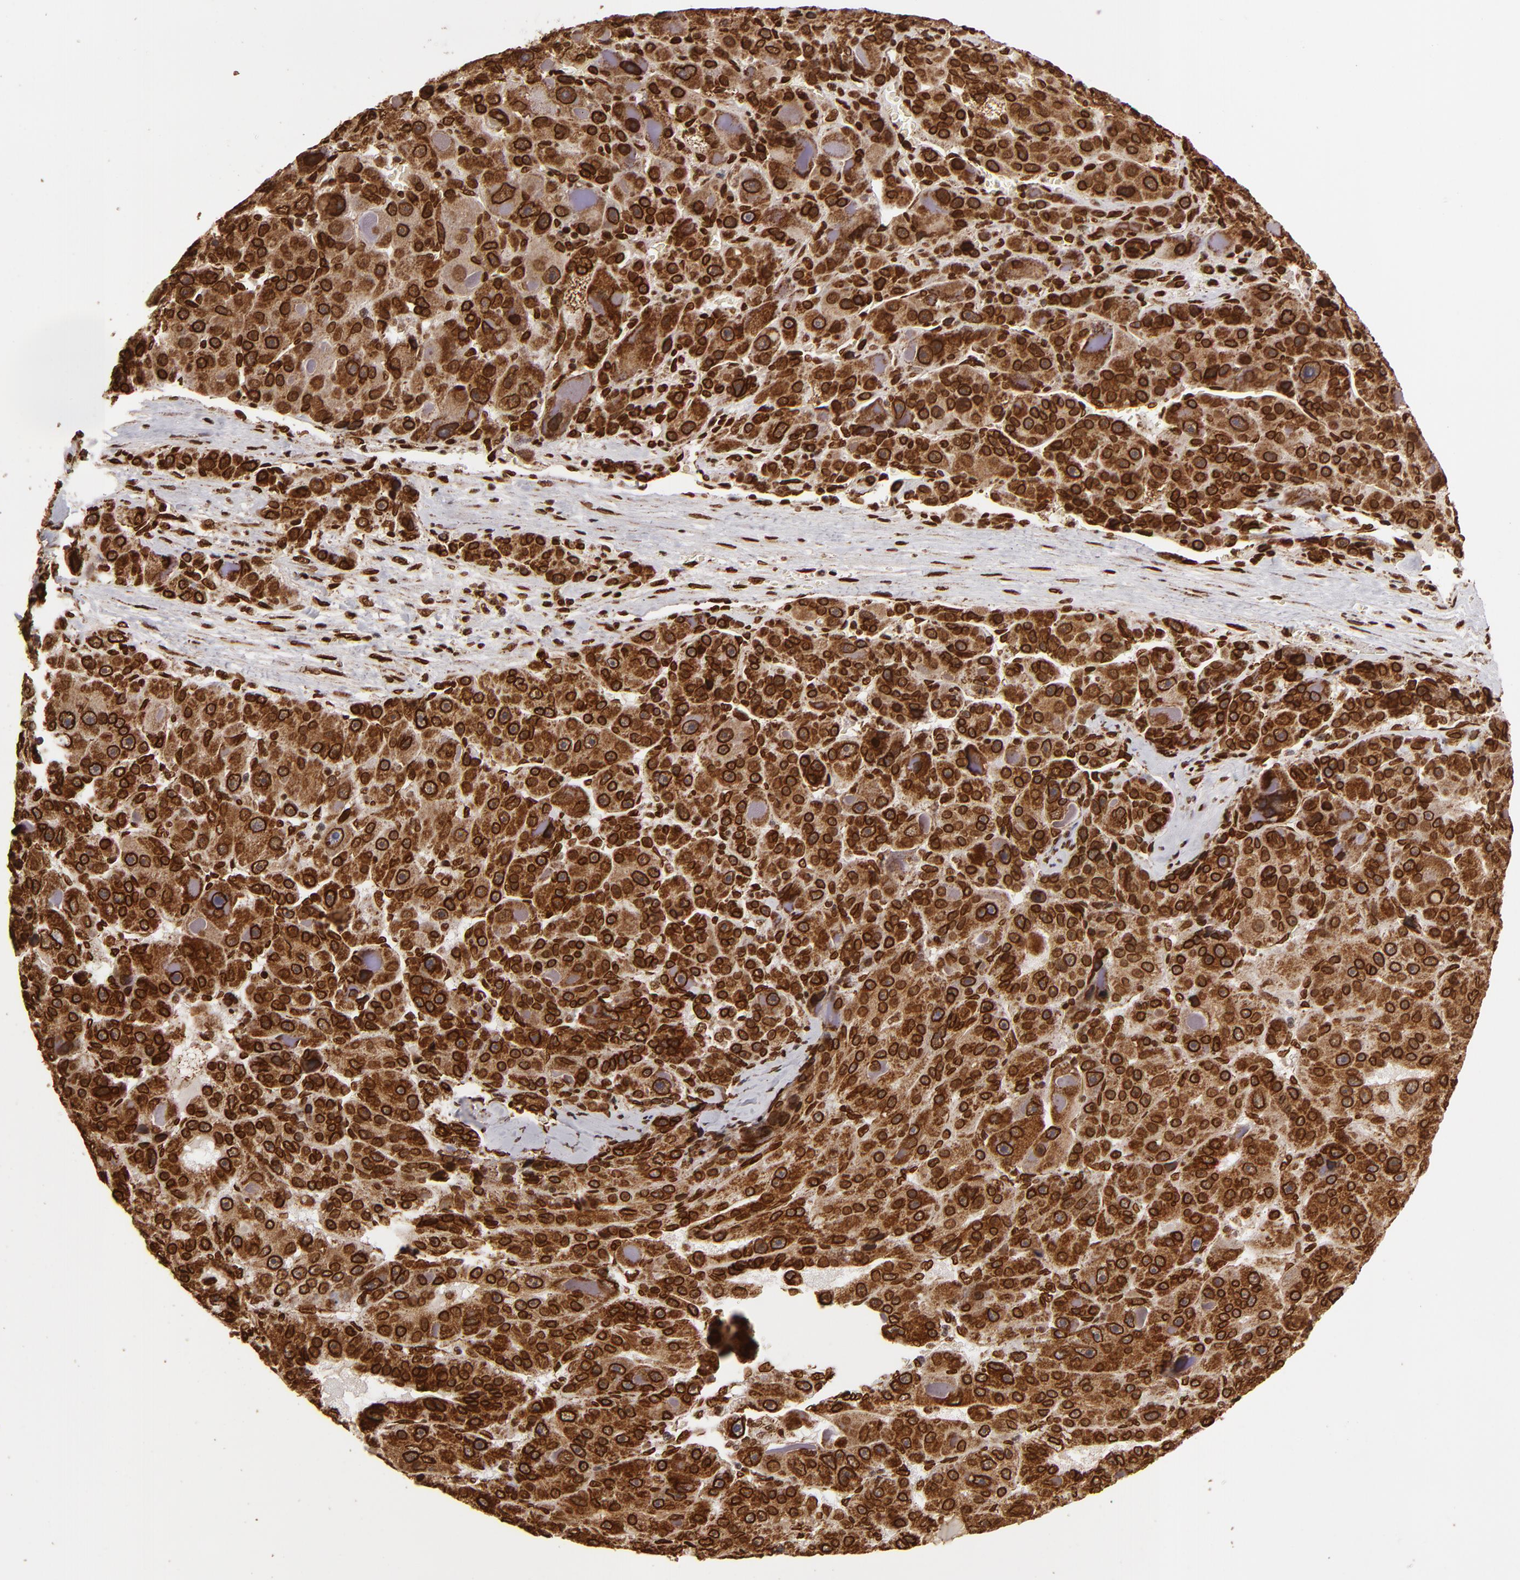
{"staining": {"intensity": "strong", "quantity": ">75%", "location": "cytoplasmic/membranous,nuclear"}, "tissue": "liver cancer", "cell_type": "Tumor cells", "image_type": "cancer", "snomed": [{"axis": "morphology", "description": "Carcinoma, Hepatocellular, NOS"}, {"axis": "topography", "description": "Liver"}], "caption": "Immunohistochemical staining of human hepatocellular carcinoma (liver) reveals high levels of strong cytoplasmic/membranous and nuclear protein staining in about >75% of tumor cells.", "gene": "CUL3", "patient": {"sex": "male", "age": 76}}